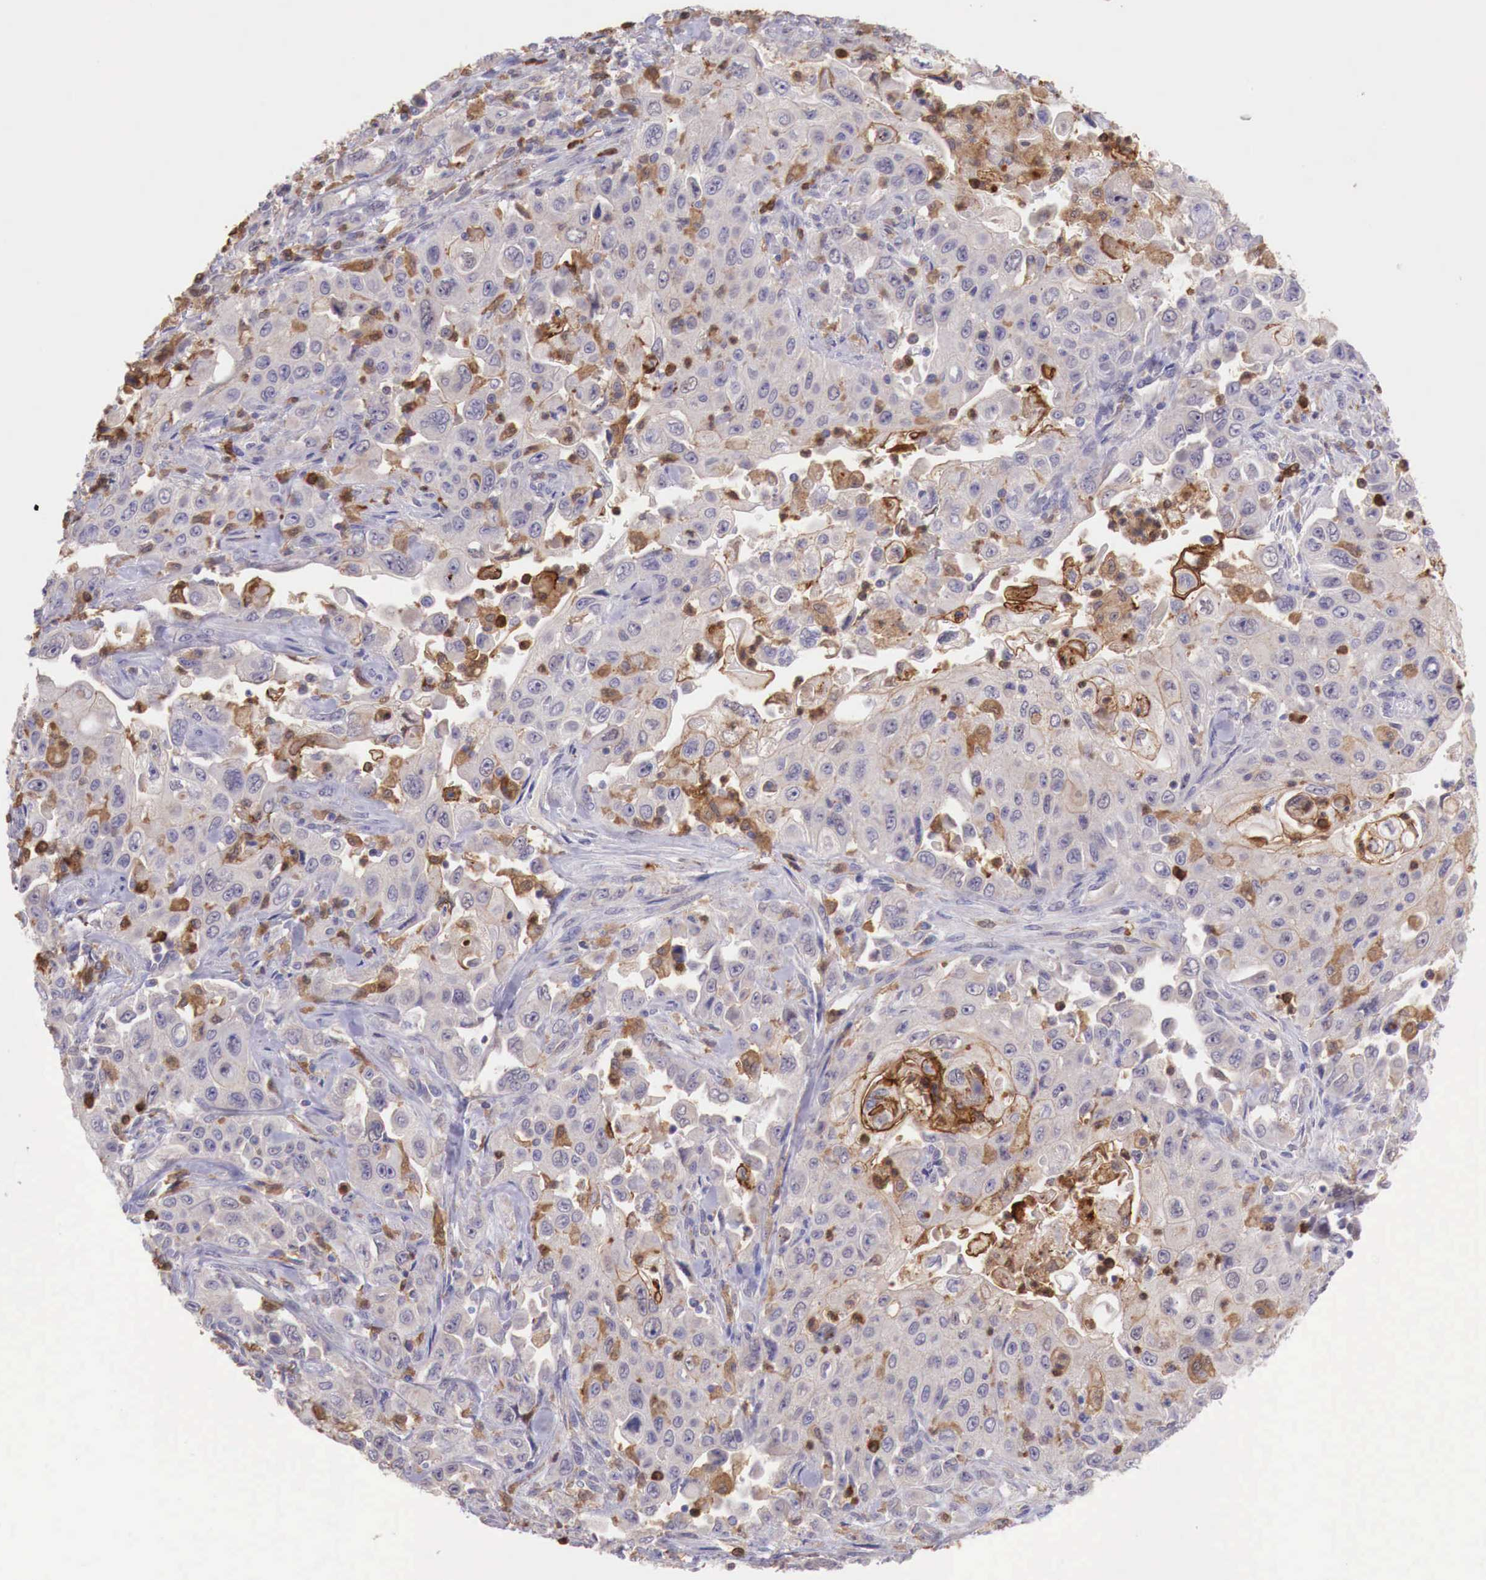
{"staining": {"intensity": "moderate", "quantity": "<25%", "location": "cytoplasmic/membranous"}, "tissue": "pancreatic cancer", "cell_type": "Tumor cells", "image_type": "cancer", "snomed": [{"axis": "morphology", "description": "Adenocarcinoma, NOS"}, {"axis": "topography", "description": "Pancreas"}], "caption": "The histopathology image displays a brown stain indicating the presence of a protein in the cytoplasmic/membranous of tumor cells in adenocarcinoma (pancreatic).", "gene": "GAB2", "patient": {"sex": "male", "age": 70}}